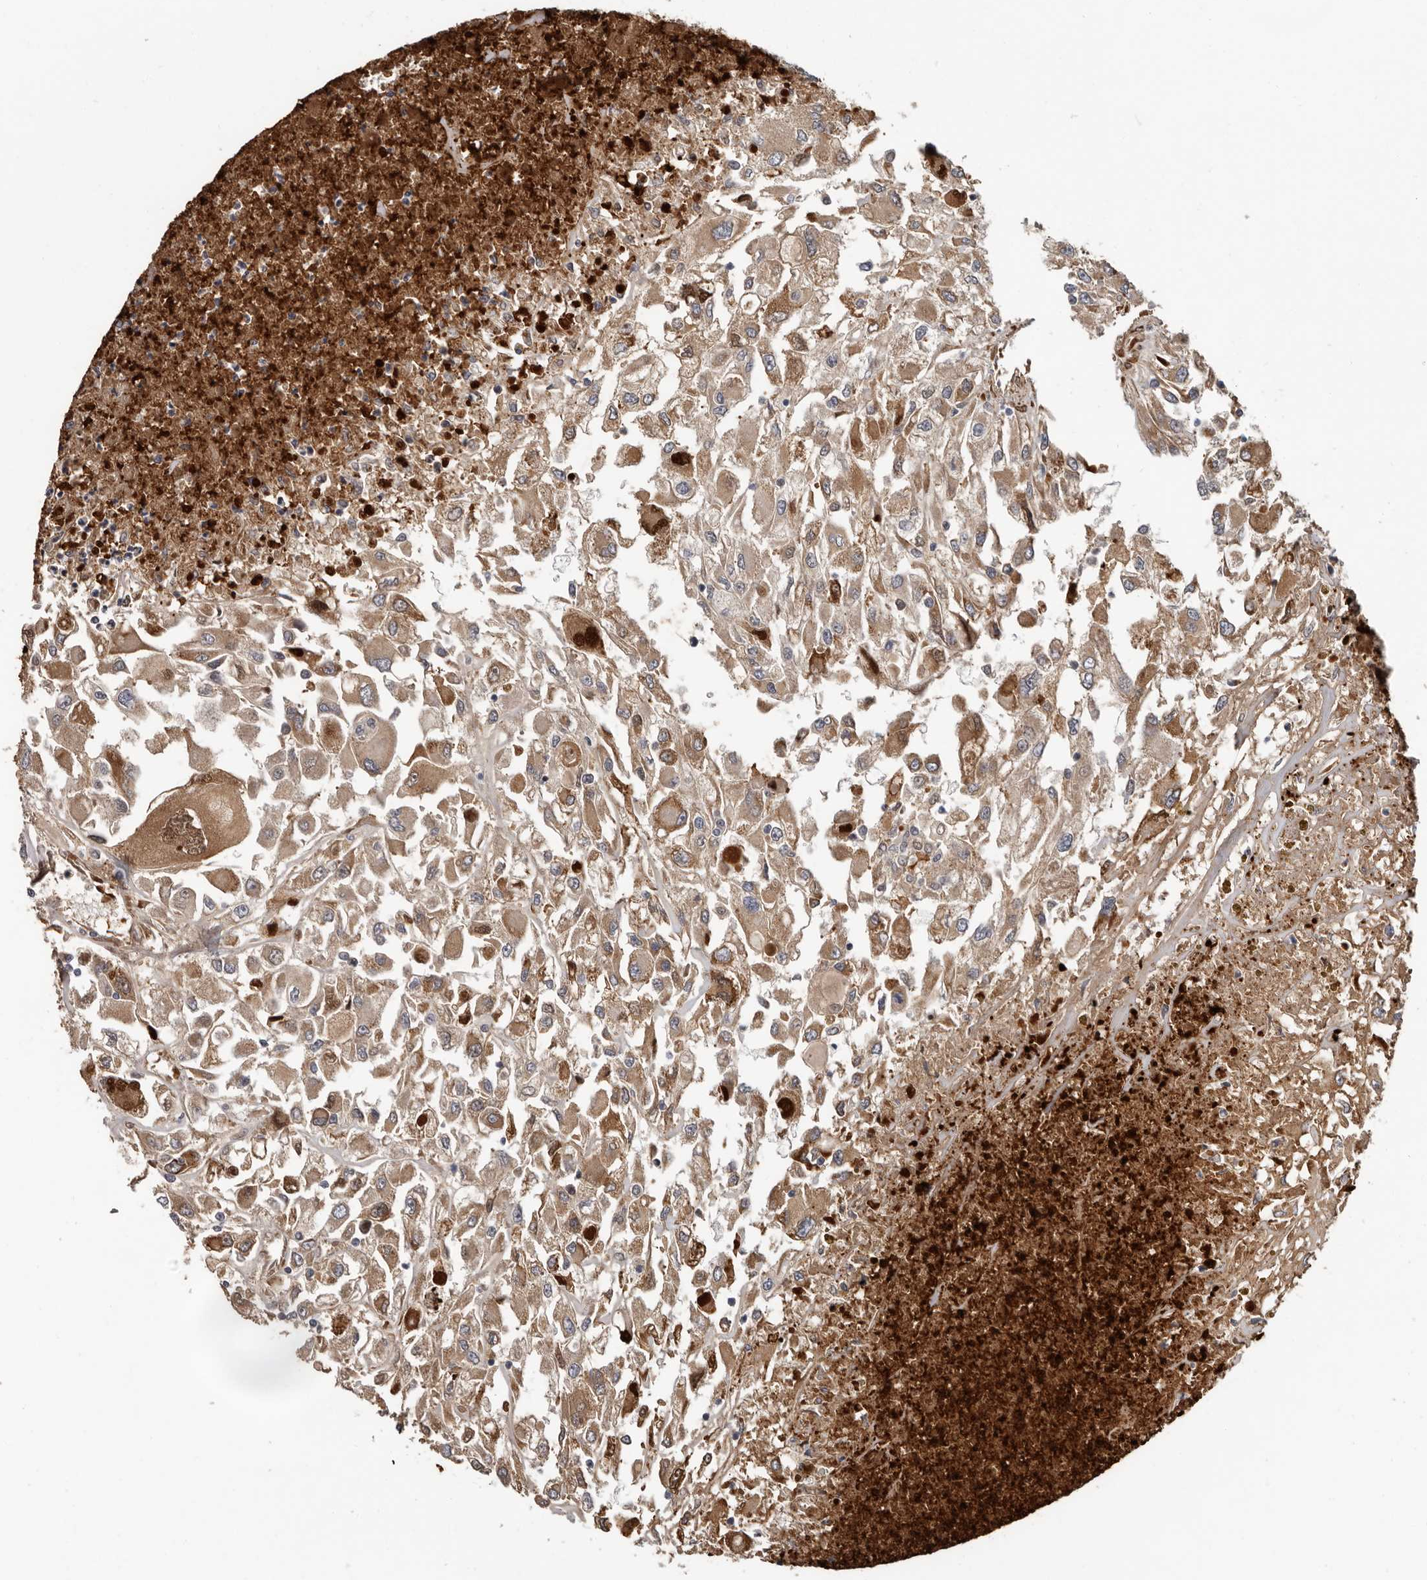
{"staining": {"intensity": "moderate", "quantity": ">75%", "location": "cytoplasmic/membranous"}, "tissue": "renal cancer", "cell_type": "Tumor cells", "image_type": "cancer", "snomed": [{"axis": "morphology", "description": "Adenocarcinoma, NOS"}, {"axis": "topography", "description": "Kidney"}], "caption": "Immunohistochemical staining of human renal adenocarcinoma exhibits medium levels of moderate cytoplasmic/membranous staining in about >75% of tumor cells. (Stains: DAB in brown, nuclei in blue, Microscopy: brightfield microscopy at high magnification).", "gene": "MTF1", "patient": {"sex": "female", "age": 52}}